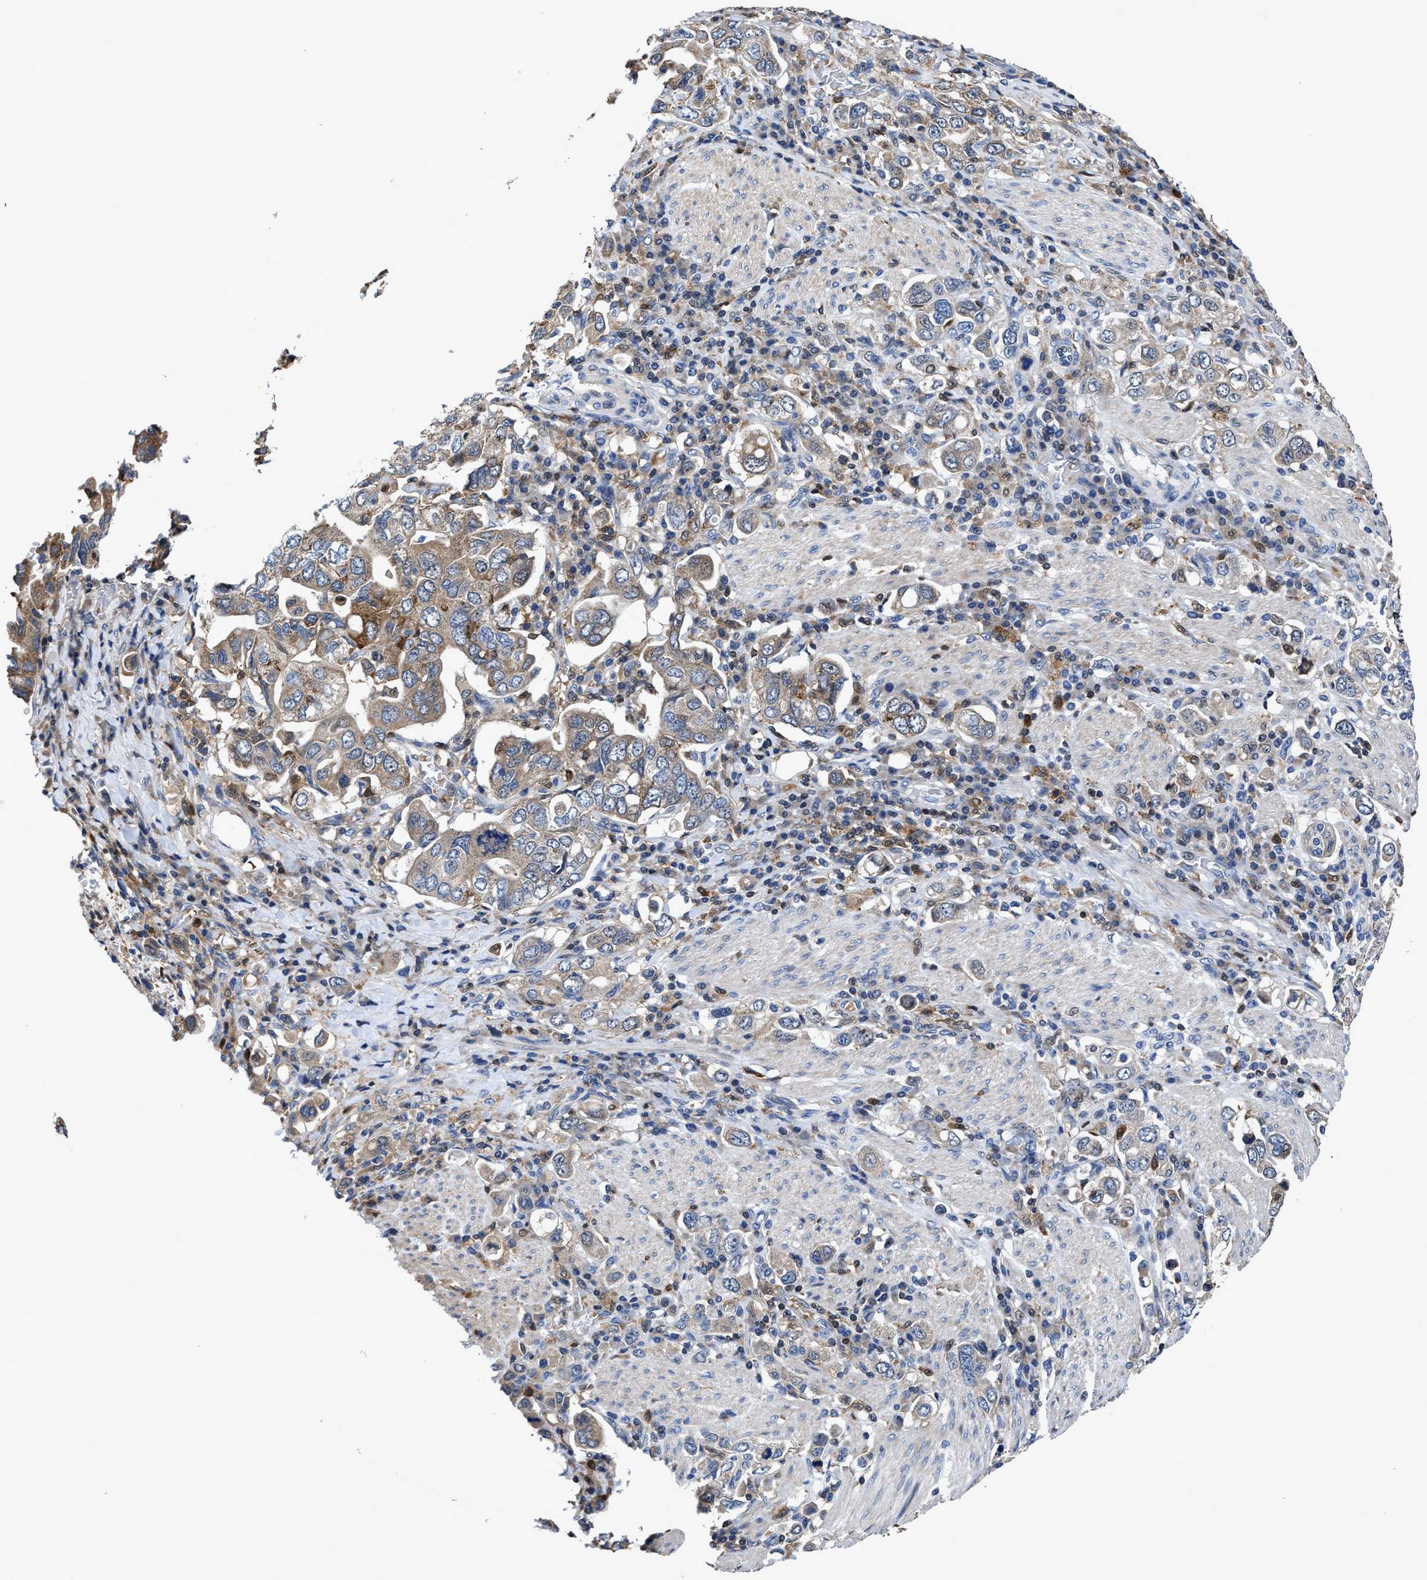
{"staining": {"intensity": "moderate", "quantity": "25%-75%", "location": "cytoplasmic/membranous"}, "tissue": "stomach cancer", "cell_type": "Tumor cells", "image_type": "cancer", "snomed": [{"axis": "morphology", "description": "Adenocarcinoma, NOS"}, {"axis": "topography", "description": "Stomach, upper"}], "caption": "Protein expression analysis of human stomach cancer reveals moderate cytoplasmic/membranous expression in about 25%-75% of tumor cells.", "gene": "RGS10", "patient": {"sex": "male", "age": 62}}